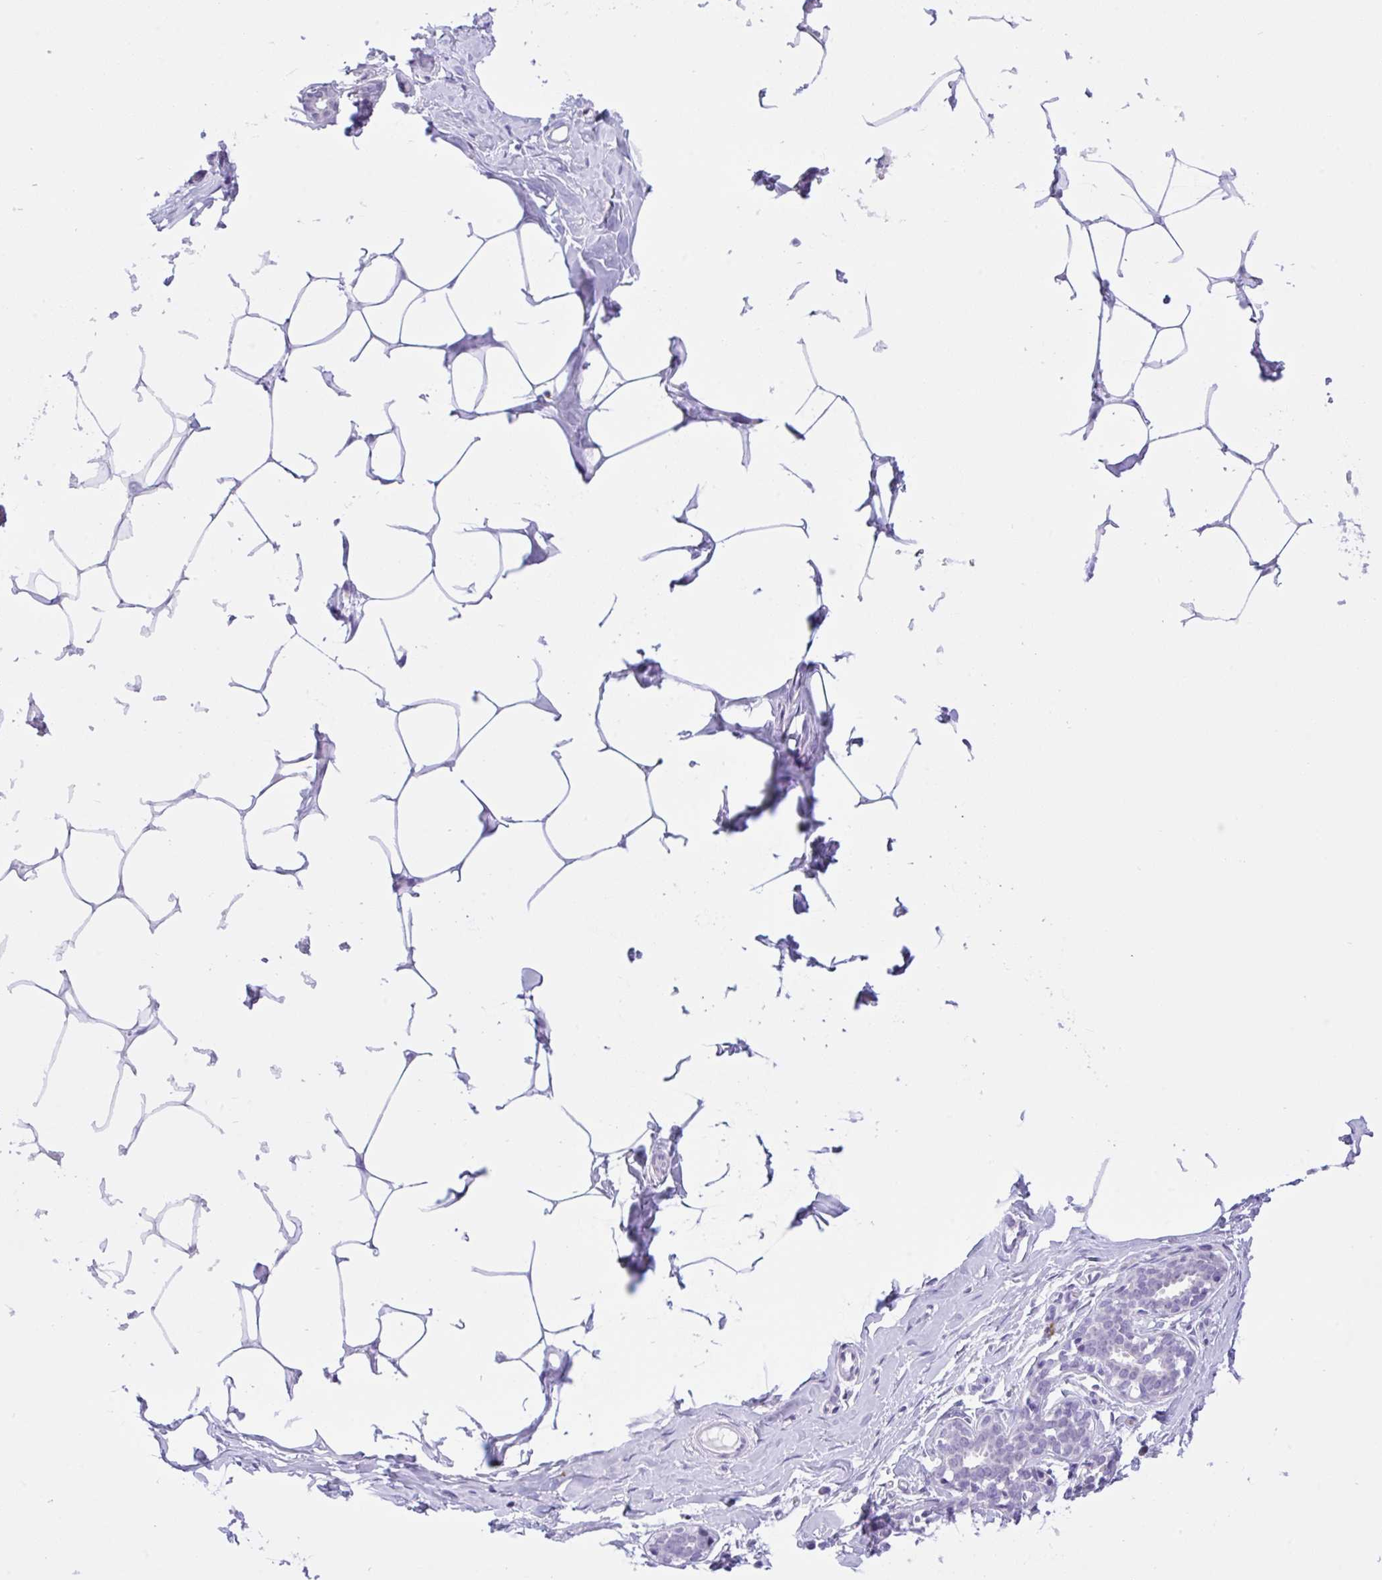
{"staining": {"intensity": "negative", "quantity": "none", "location": "none"}, "tissue": "breast", "cell_type": "Adipocytes", "image_type": "normal", "snomed": [{"axis": "morphology", "description": "Normal tissue, NOS"}, {"axis": "topography", "description": "Breast"}], "caption": "A high-resolution photomicrograph shows immunohistochemistry (IHC) staining of normal breast, which displays no significant expression in adipocytes.", "gene": "NCF1", "patient": {"sex": "female", "age": 27}}